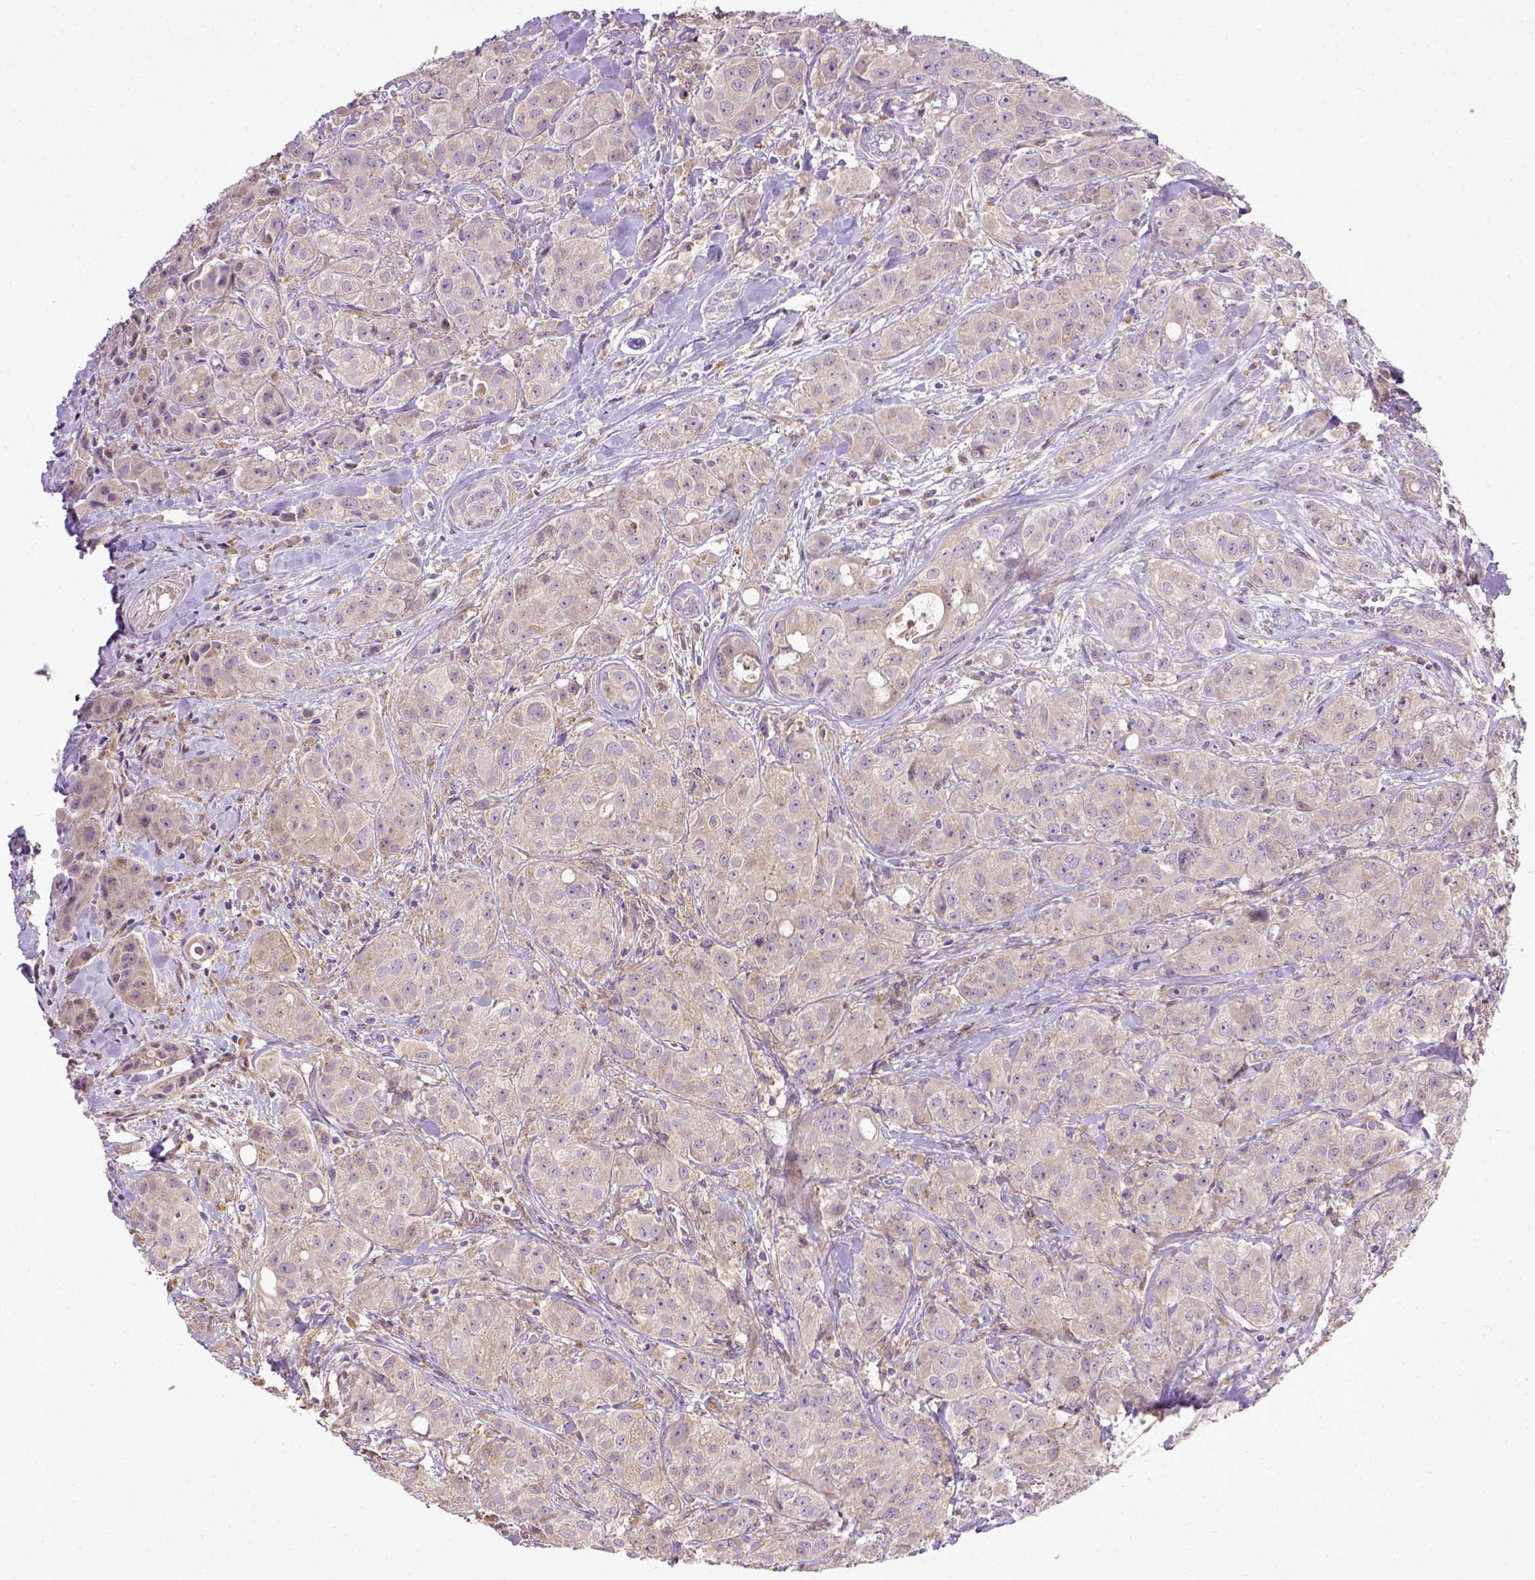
{"staining": {"intensity": "weak", "quantity": ">75%", "location": "cytoplasmic/membranous"}, "tissue": "breast cancer", "cell_type": "Tumor cells", "image_type": "cancer", "snomed": [{"axis": "morphology", "description": "Duct carcinoma"}, {"axis": "topography", "description": "Breast"}], "caption": "Protein expression analysis of breast cancer (invasive ductal carcinoma) reveals weak cytoplasmic/membranous staining in about >75% of tumor cells. (Stains: DAB in brown, nuclei in blue, Microscopy: brightfield microscopy at high magnification).", "gene": "DEPDC1B", "patient": {"sex": "female", "age": 43}}